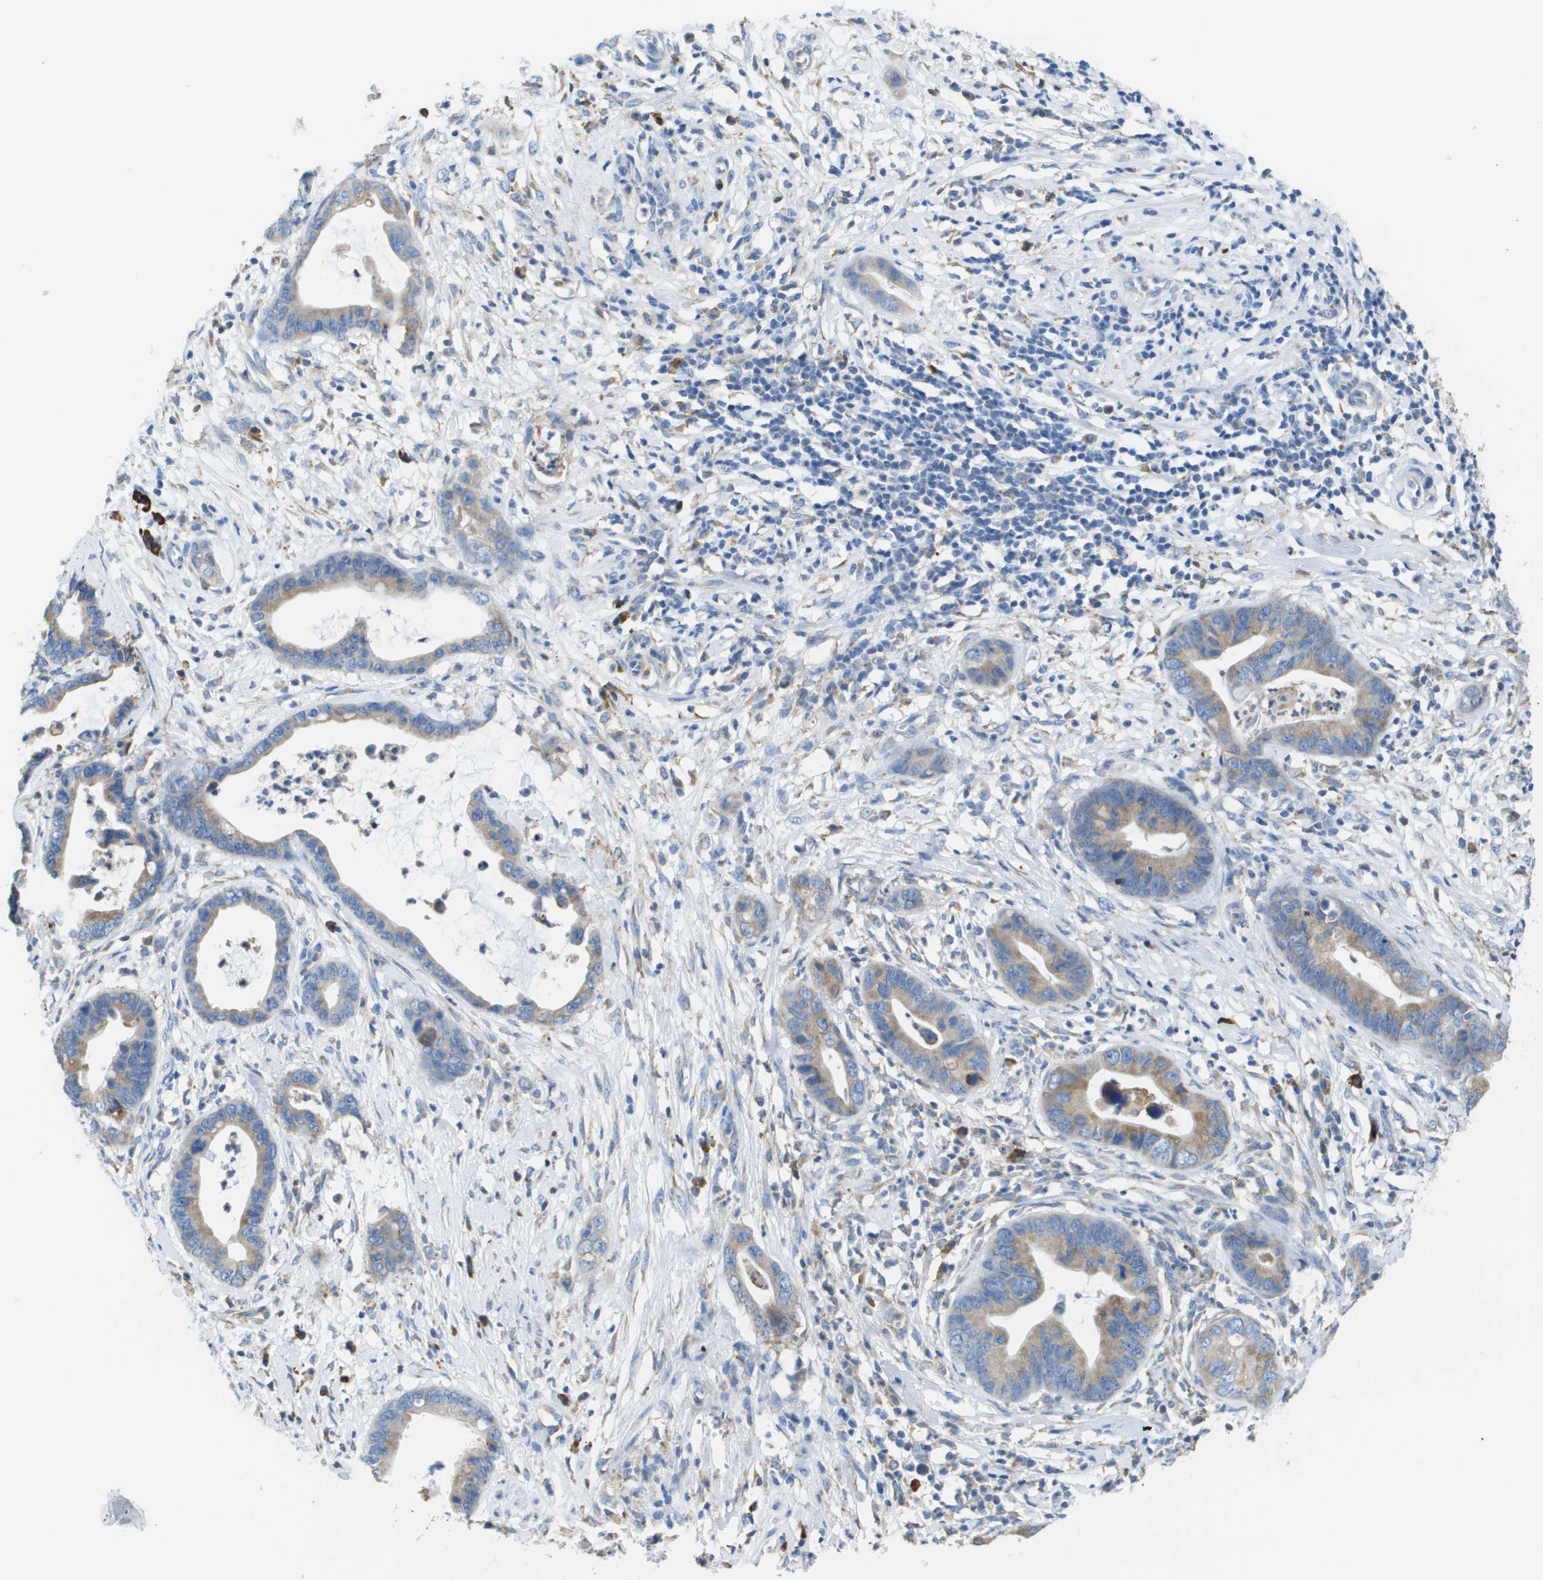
{"staining": {"intensity": "weak", "quantity": ">75%", "location": "cytoplasmic/membranous"}, "tissue": "cervical cancer", "cell_type": "Tumor cells", "image_type": "cancer", "snomed": [{"axis": "morphology", "description": "Adenocarcinoma, NOS"}, {"axis": "topography", "description": "Cervix"}], "caption": "Immunohistochemical staining of adenocarcinoma (cervical) shows low levels of weak cytoplasmic/membranous positivity in approximately >75% of tumor cells.", "gene": "SDR42E1", "patient": {"sex": "female", "age": 44}}